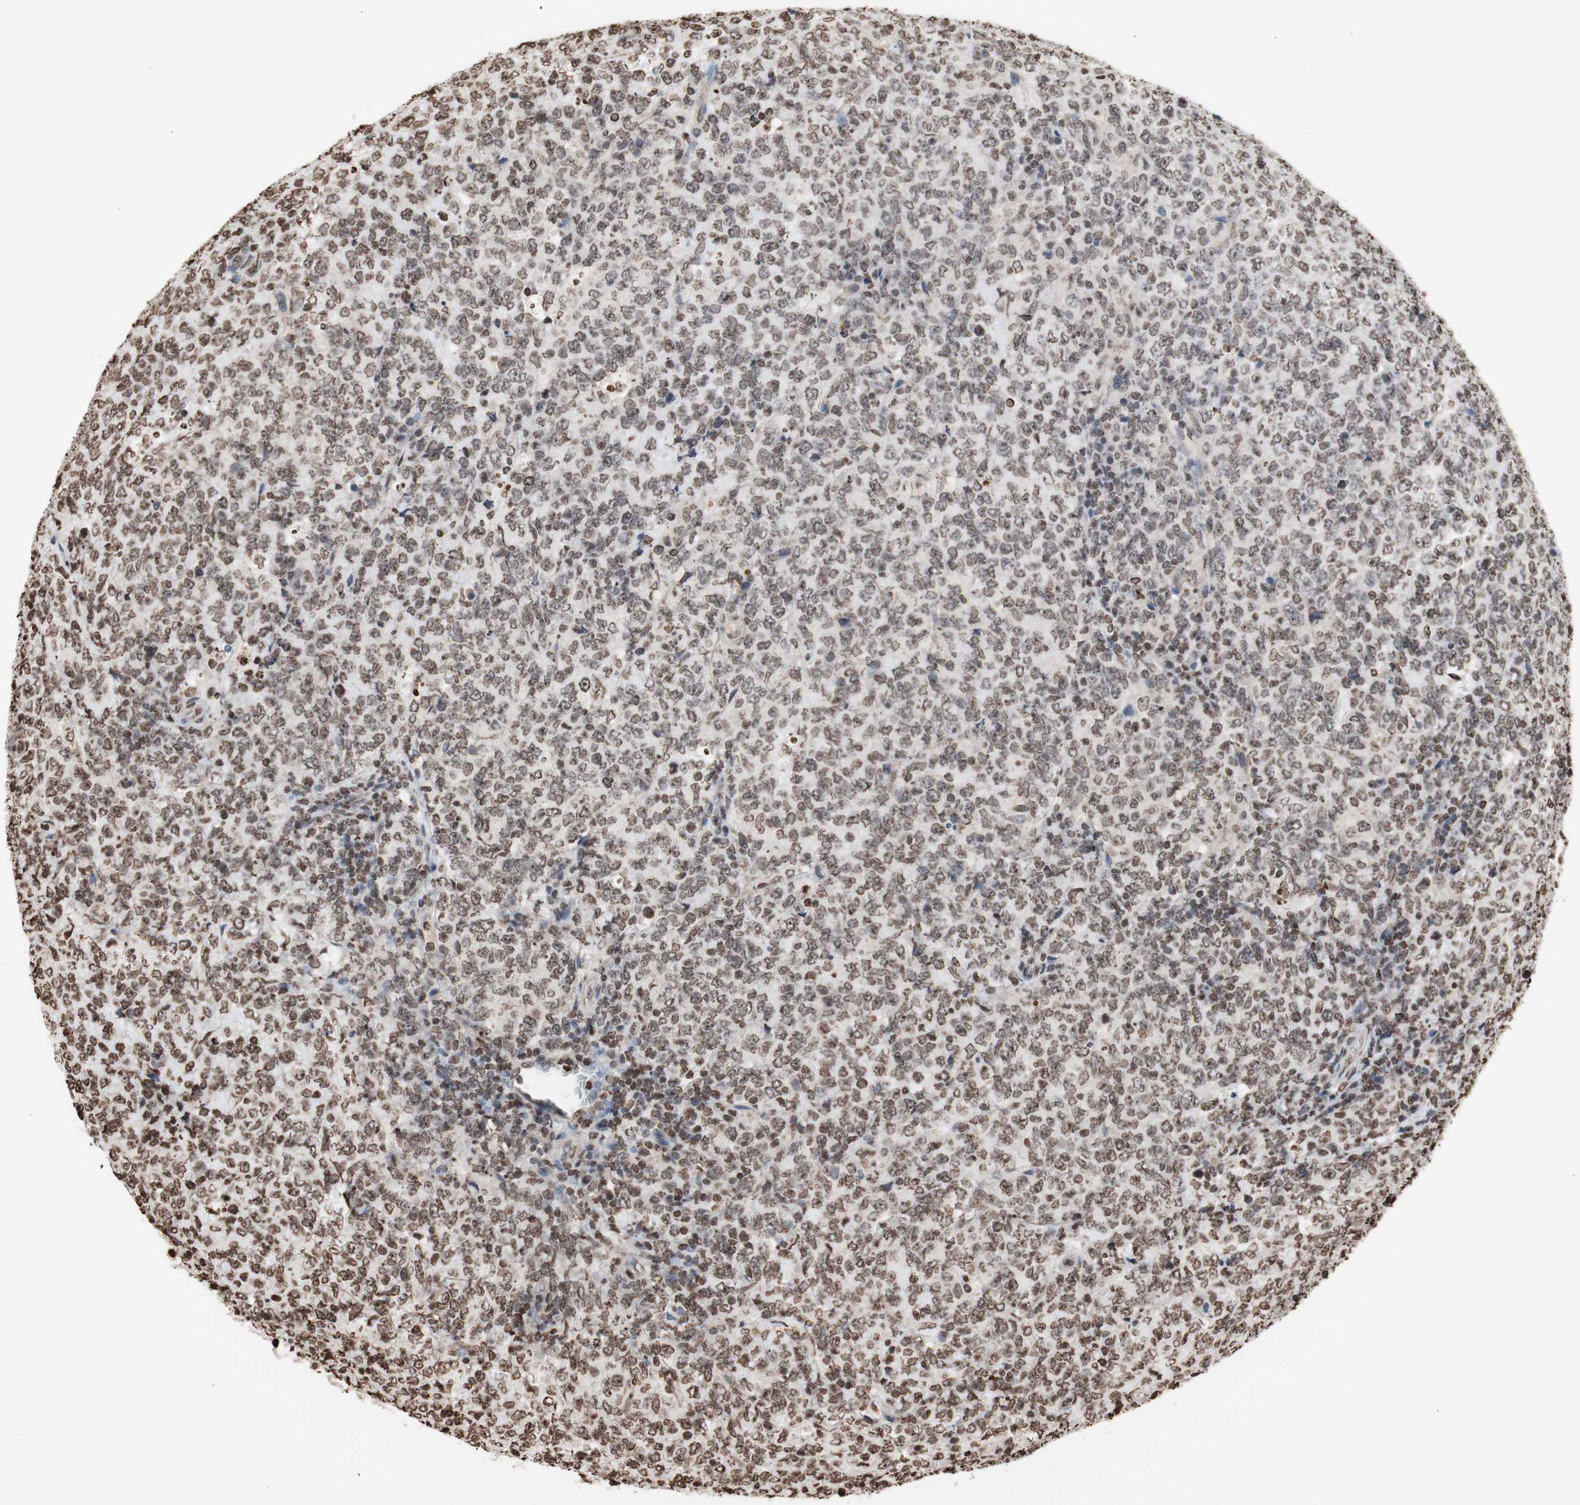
{"staining": {"intensity": "moderate", "quantity": ">75%", "location": "nuclear"}, "tissue": "lymphoma", "cell_type": "Tumor cells", "image_type": "cancer", "snomed": [{"axis": "morphology", "description": "Malignant lymphoma, non-Hodgkin's type, High grade"}, {"axis": "topography", "description": "Tonsil"}], "caption": "IHC image of human malignant lymphoma, non-Hodgkin's type (high-grade) stained for a protein (brown), which demonstrates medium levels of moderate nuclear positivity in approximately >75% of tumor cells.", "gene": "SNAI2", "patient": {"sex": "female", "age": 36}}